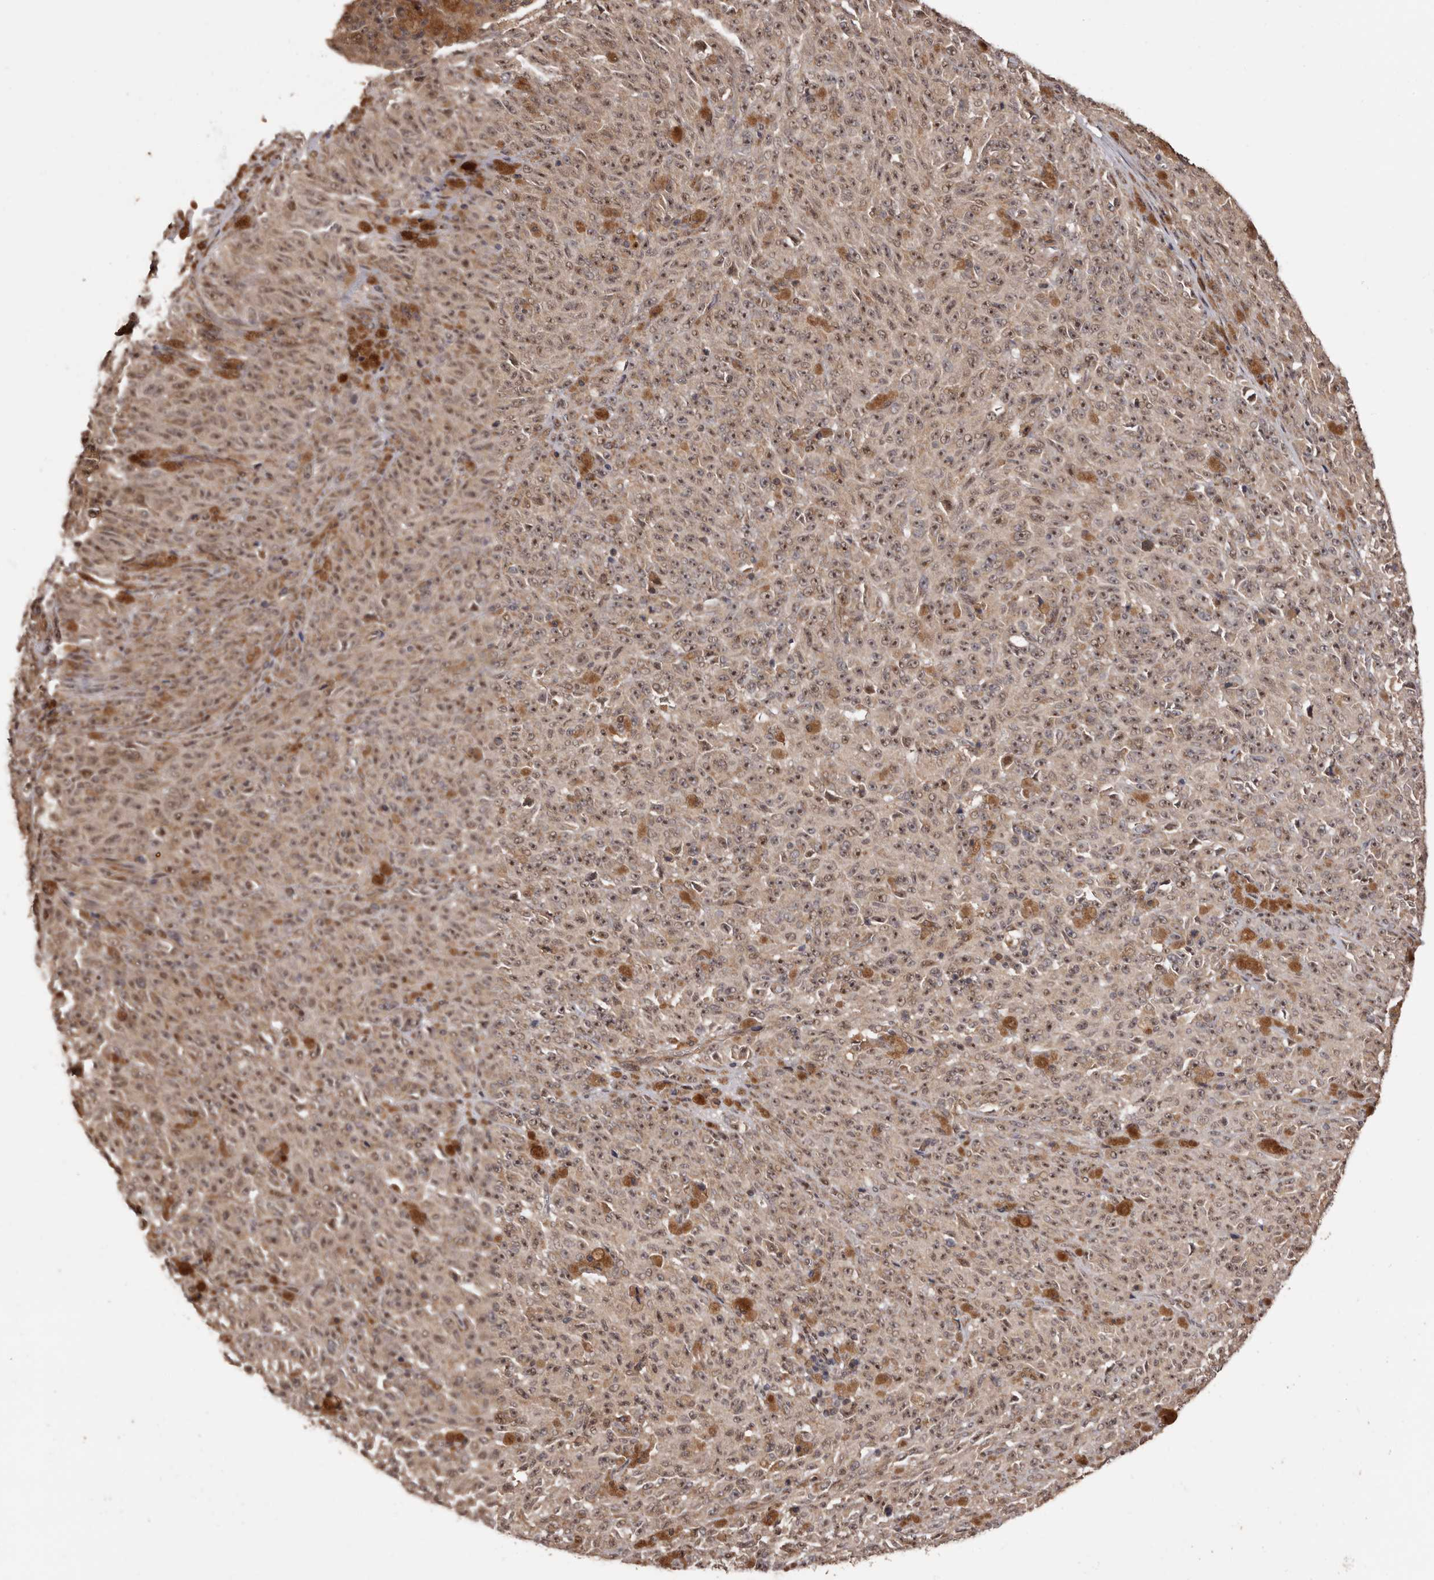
{"staining": {"intensity": "moderate", "quantity": ">75%", "location": "nuclear"}, "tissue": "melanoma", "cell_type": "Tumor cells", "image_type": "cancer", "snomed": [{"axis": "morphology", "description": "Malignant melanoma, NOS"}, {"axis": "topography", "description": "Skin"}], "caption": "The image shows staining of melanoma, revealing moderate nuclear protein staining (brown color) within tumor cells.", "gene": "ZCCHC7", "patient": {"sex": "female", "age": 82}}